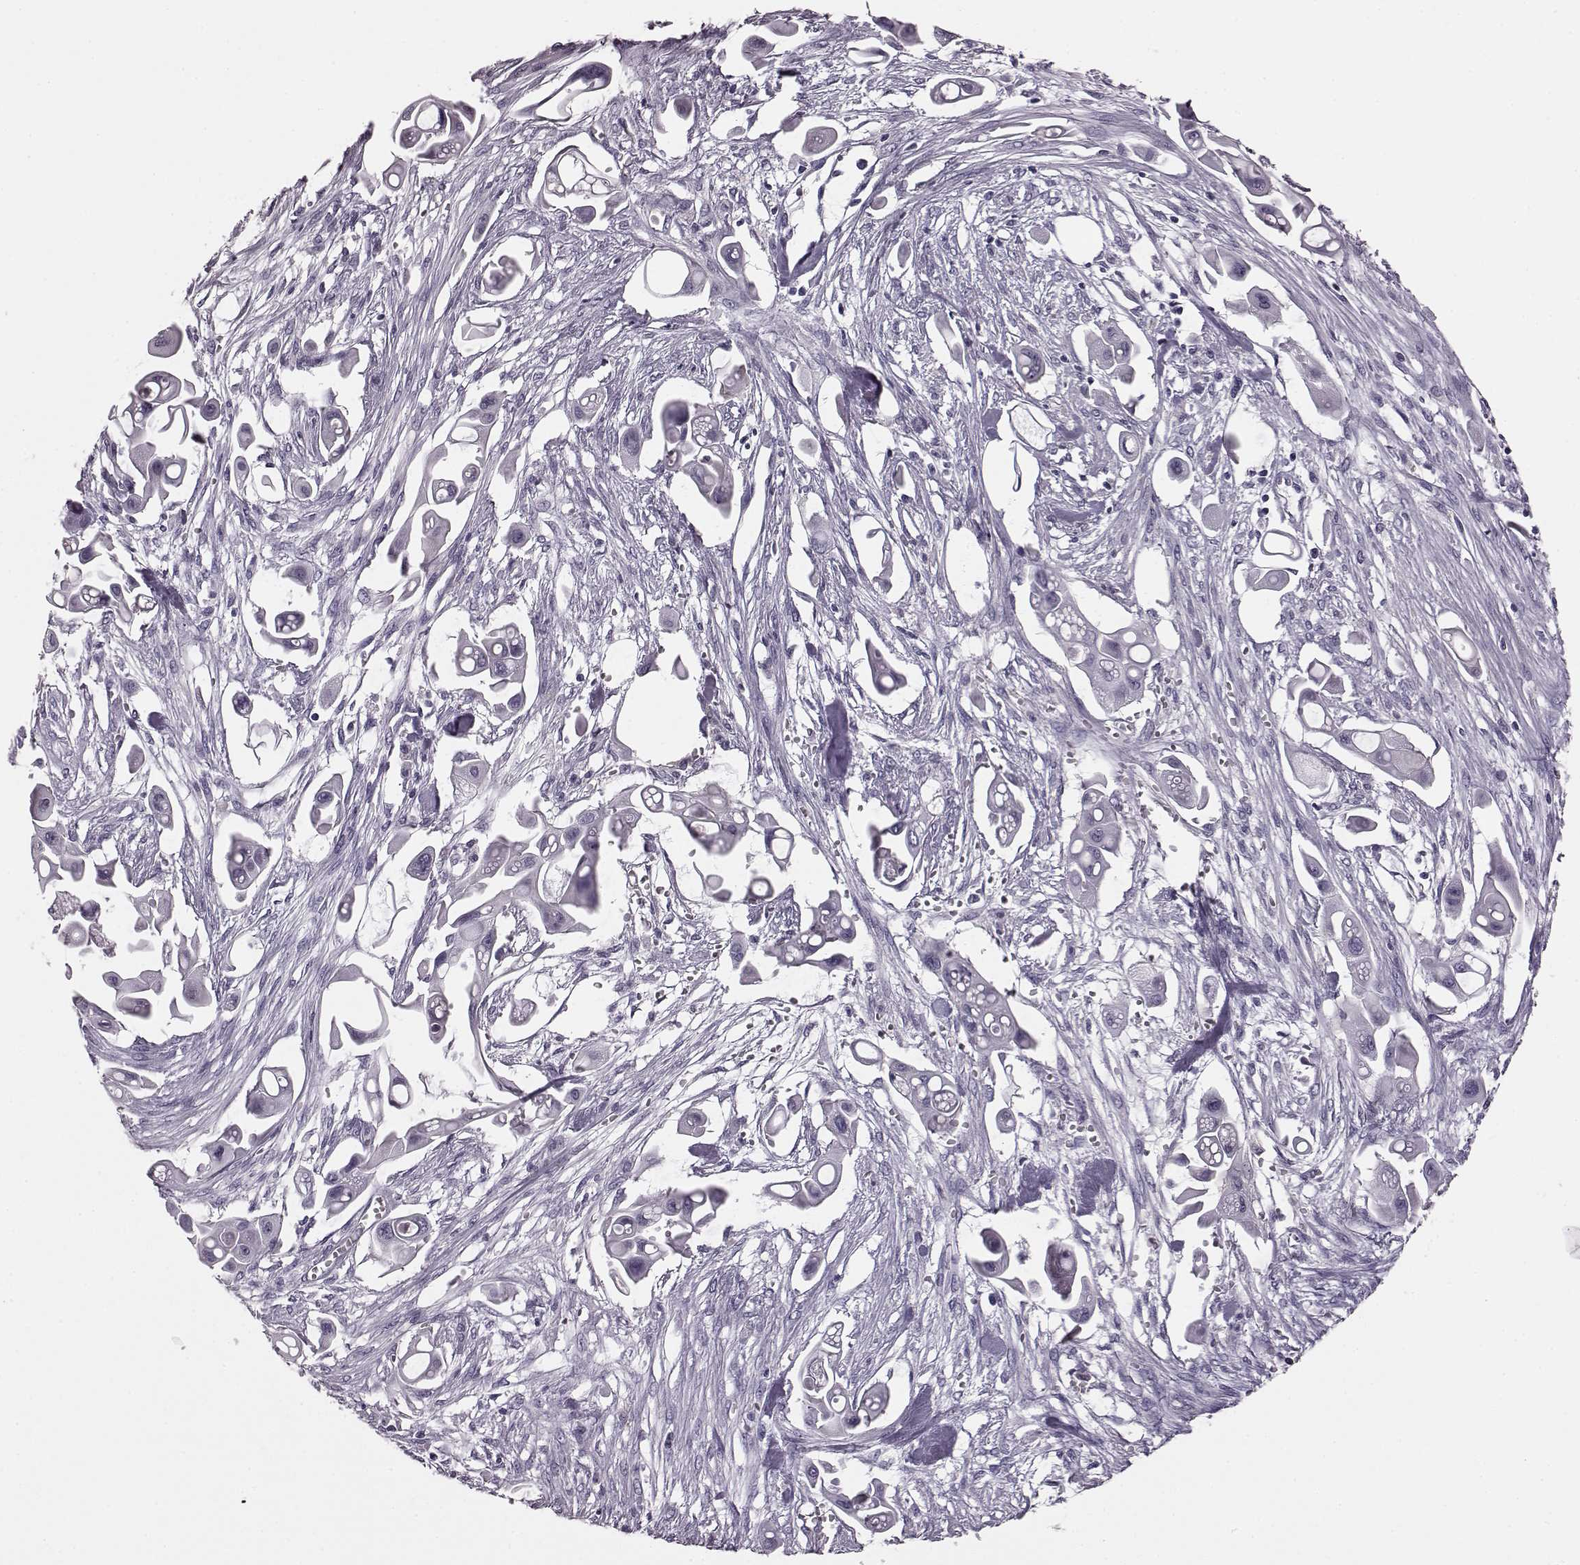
{"staining": {"intensity": "negative", "quantity": "none", "location": "none"}, "tissue": "pancreatic cancer", "cell_type": "Tumor cells", "image_type": "cancer", "snomed": [{"axis": "morphology", "description": "Adenocarcinoma, NOS"}, {"axis": "topography", "description": "Pancreas"}], "caption": "This is an immunohistochemistry (IHC) image of pancreatic cancer (adenocarcinoma). There is no staining in tumor cells.", "gene": "SNTG1", "patient": {"sex": "male", "age": 50}}